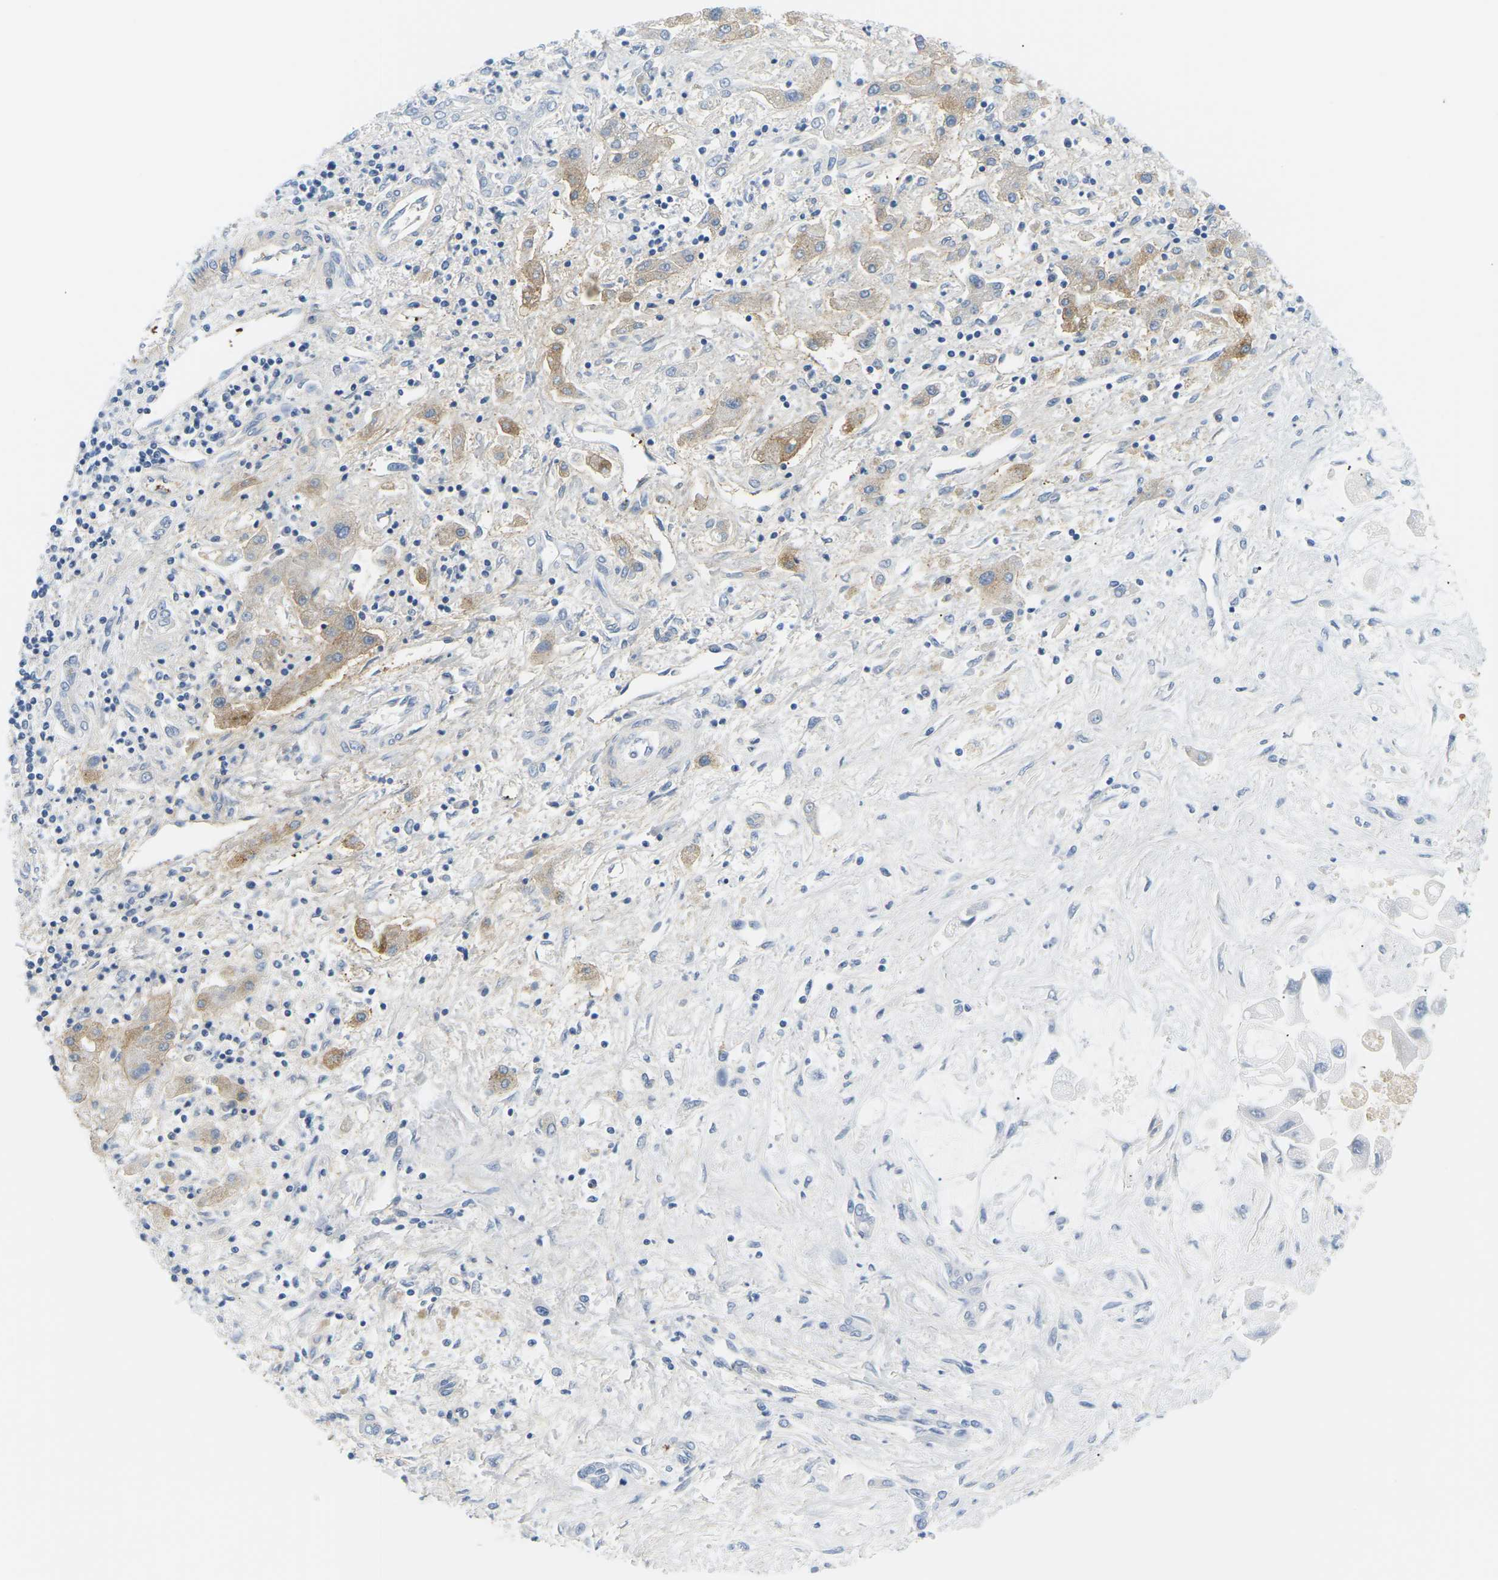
{"staining": {"intensity": "negative", "quantity": "none", "location": "none"}, "tissue": "liver cancer", "cell_type": "Tumor cells", "image_type": "cancer", "snomed": [{"axis": "morphology", "description": "Cholangiocarcinoma"}, {"axis": "topography", "description": "Liver"}], "caption": "High power microscopy histopathology image of an IHC histopathology image of cholangiocarcinoma (liver), revealing no significant positivity in tumor cells.", "gene": "APOB", "patient": {"sex": "male", "age": 50}}